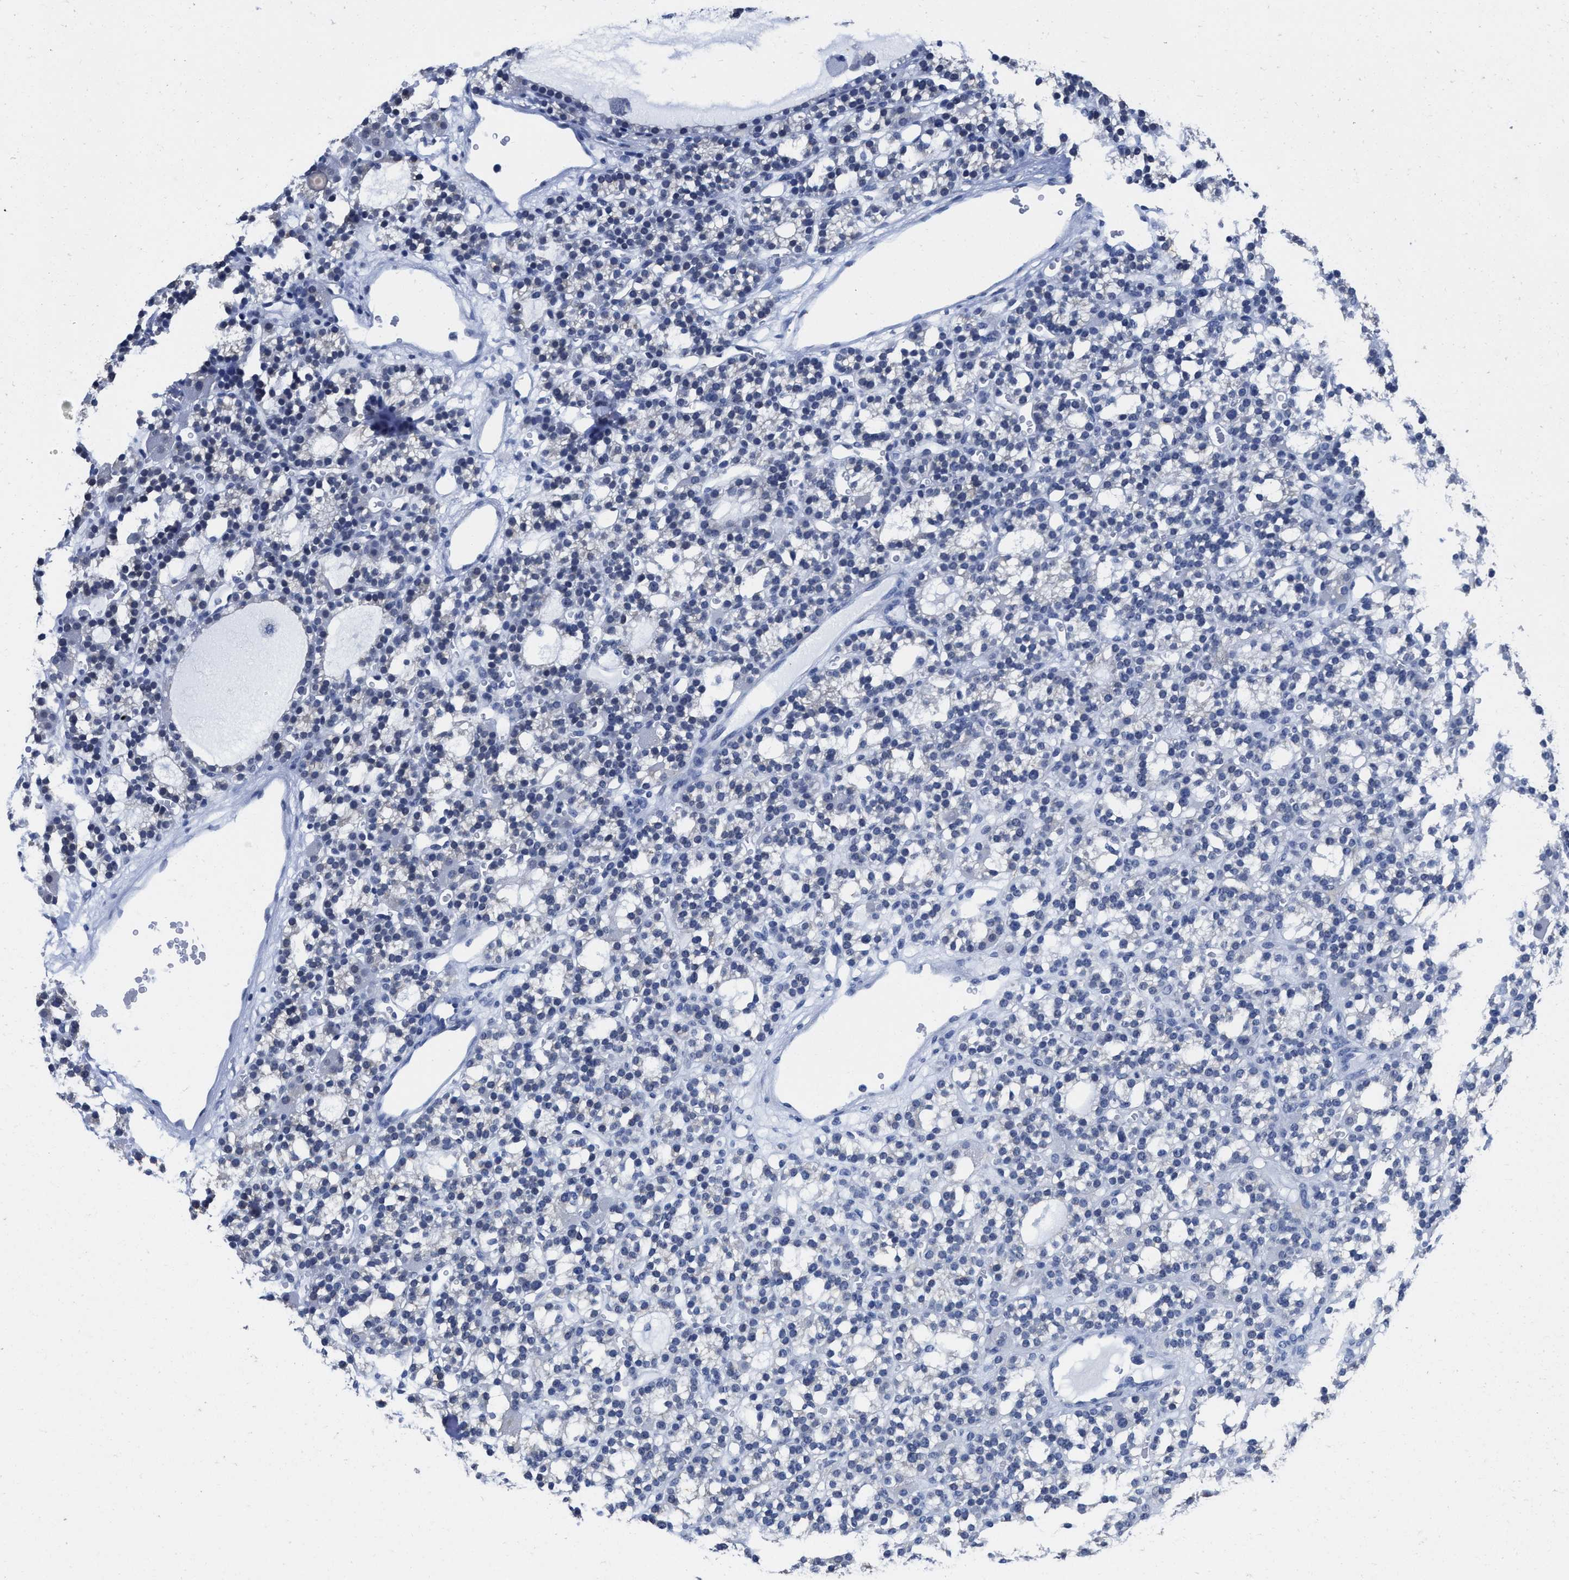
{"staining": {"intensity": "negative", "quantity": "none", "location": "none"}, "tissue": "parathyroid gland", "cell_type": "Glandular cells", "image_type": "normal", "snomed": [{"axis": "morphology", "description": "Normal tissue, NOS"}, {"axis": "morphology", "description": "Adenoma, NOS"}, {"axis": "topography", "description": "Parathyroid gland"}], "caption": "DAB (3,3'-diaminobenzidine) immunohistochemical staining of unremarkable human parathyroid gland displays no significant expression in glandular cells.", "gene": "HOOK1", "patient": {"sex": "female", "age": 58}}